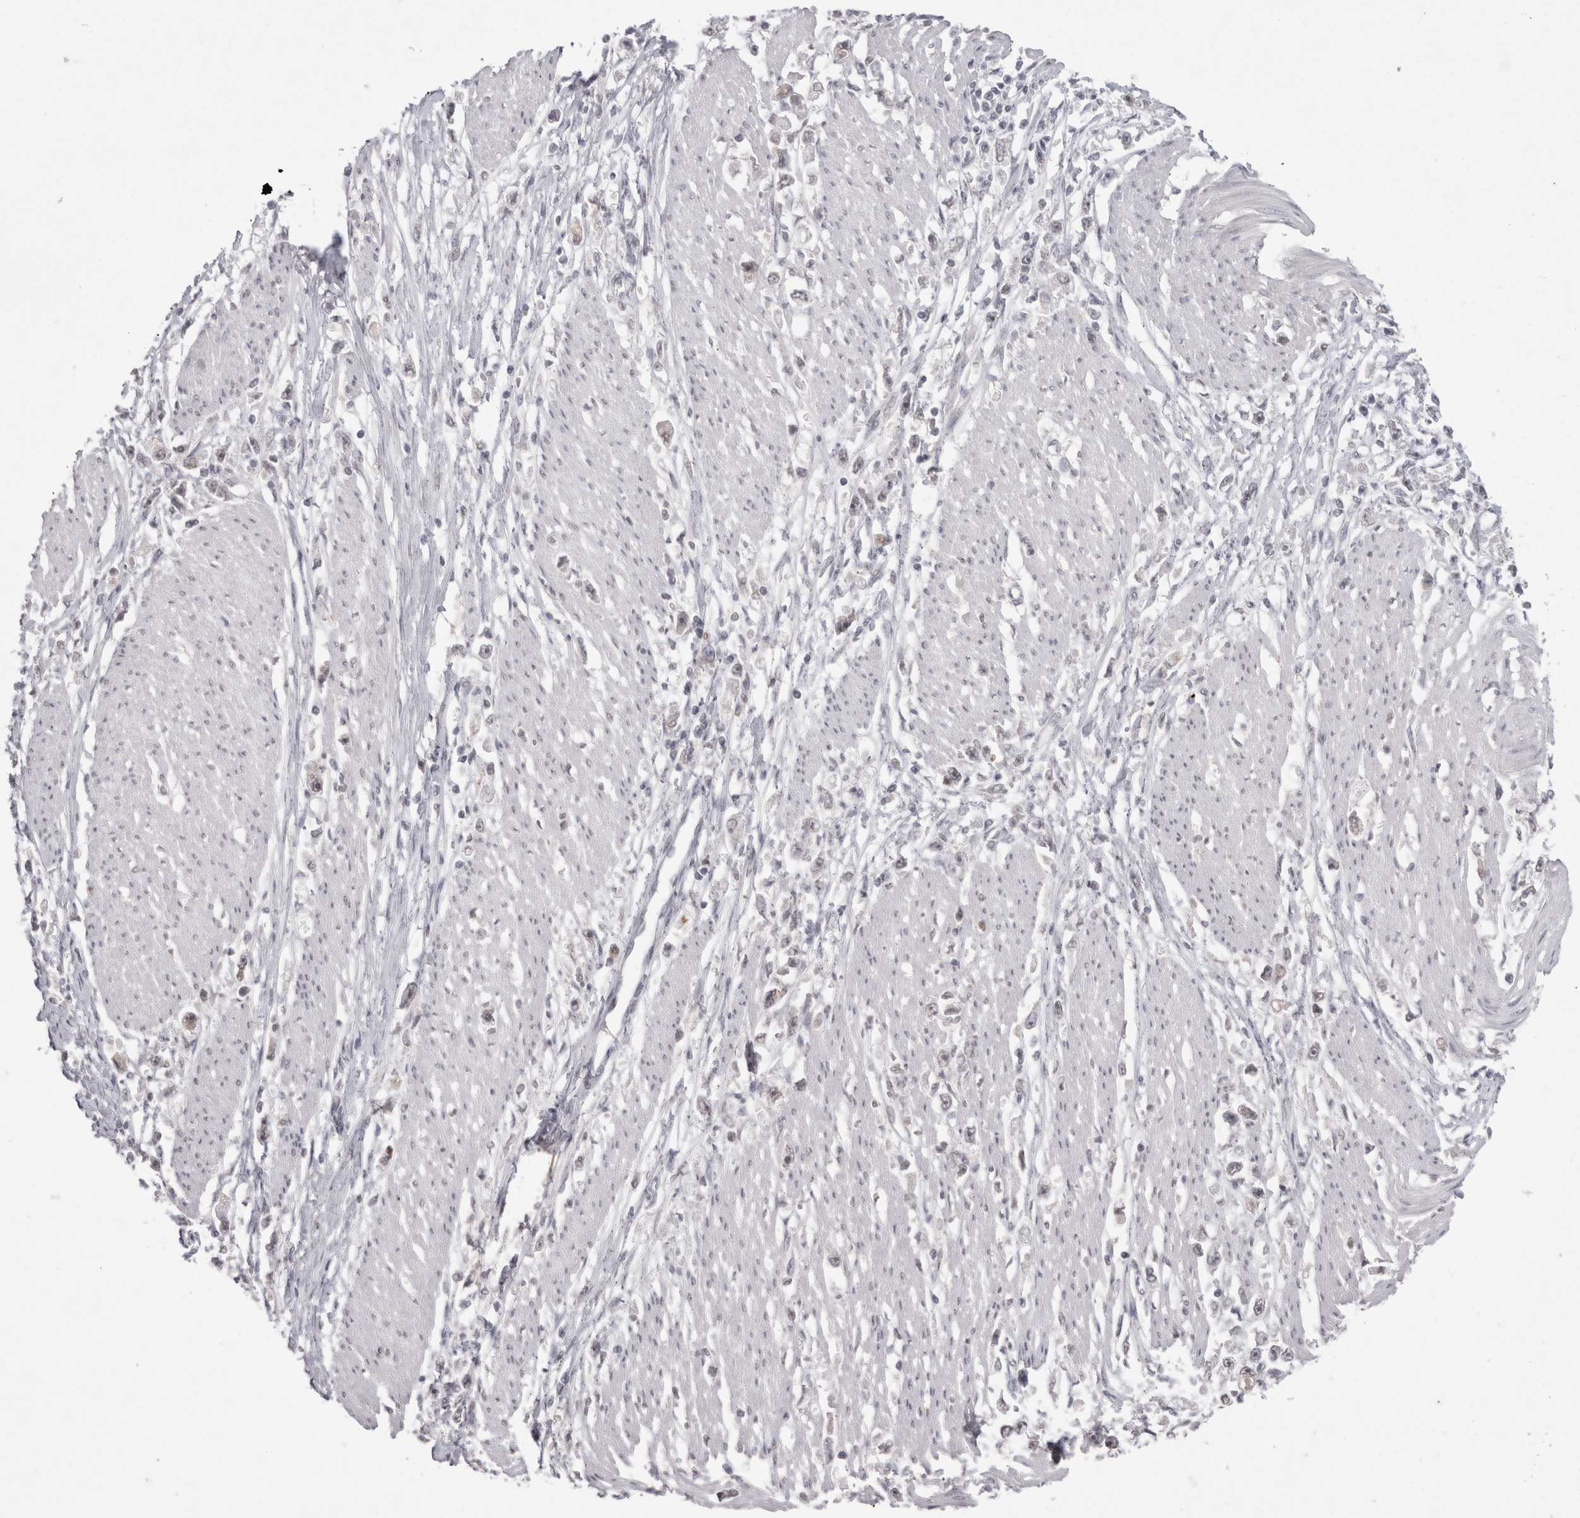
{"staining": {"intensity": "negative", "quantity": "none", "location": "none"}, "tissue": "stomach cancer", "cell_type": "Tumor cells", "image_type": "cancer", "snomed": [{"axis": "morphology", "description": "Adenocarcinoma, NOS"}, {"axis": "topography", "description": "Stomach"}], "caption": "DAB (3,3'-diaminobenzidine) immunohistochemical staining of stomach adenocarcinoma shows no significant staining in tumor cells. (DAB immunohistochemistry, high magnification).", "gene": "DDX4", "patient": {"sex": "female", "age": 59}}